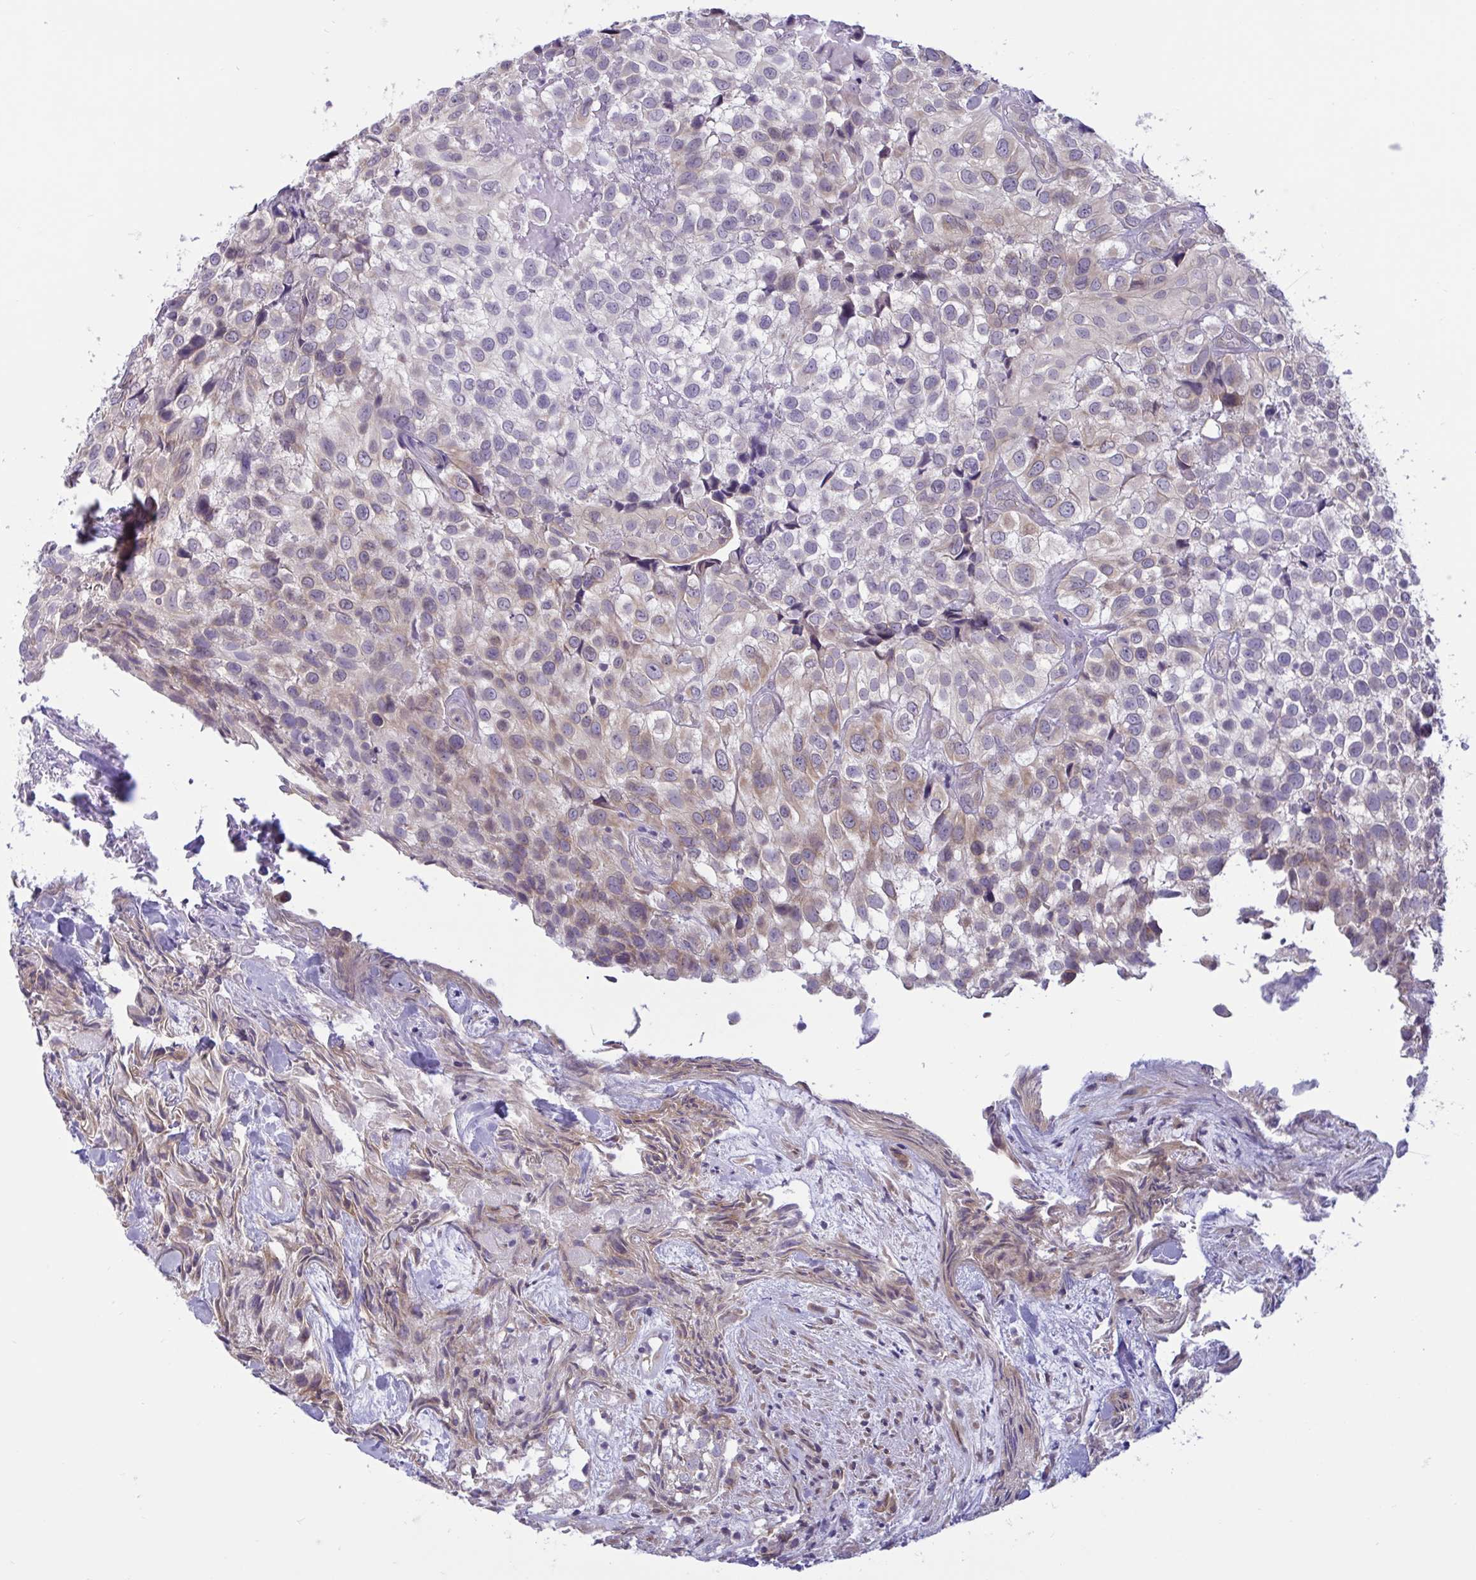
{"staining": {"intensity": "weak", "quantity": "25%-75%", "location": "cytoplasmic/membranous"}, "tissue": "urothelial cancer", "cell_type": "Tumor cells", "image_type": "cancer", "snomed": [{"axis": "morphology", "description": "Urothelial carcinoma, High grade"}, {"axis": "topography", "description": "Urinary bladder"}], "caption": "About 25%-75% of tumor cells in urothelial cancer display weak cytoplasmic/membranous protein positivity as visualized by brown immunohistochemical staining.", "gene": "CAMLG", "patient": {"sex": "male", "age": 56}}